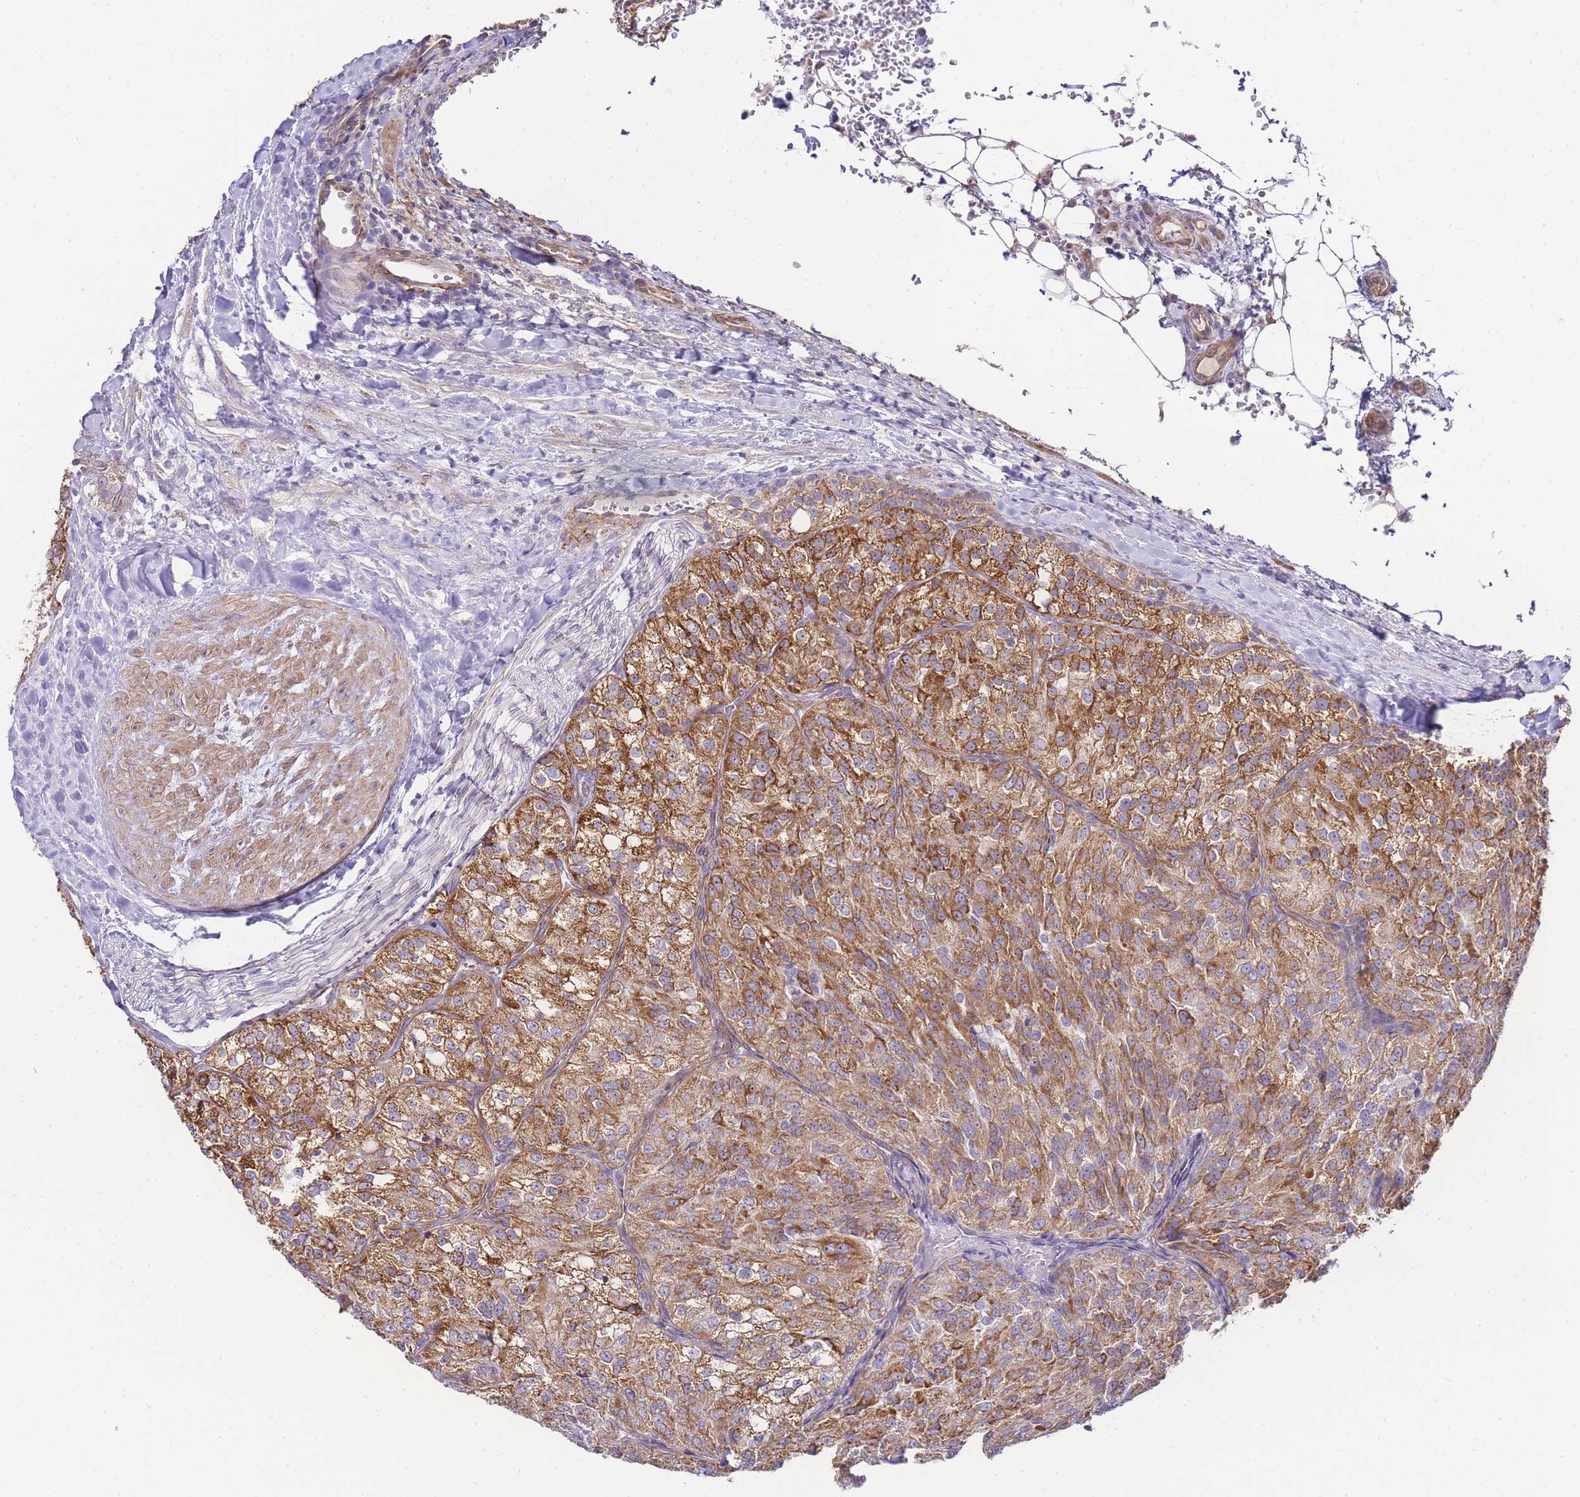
{"staining": {"intensity": "moderate", "quantity": ">75%", "location": "cytoplasmic/membranous"}, "tissue": "renal cancer", "cell_type": "Tumor cells", "image_type": "cancer", "snomed": [{"axis": "morphology", "description": "Adenocarcinoma, NOS"}, {"axis": "topography", "description": "Kidney"}], "caption": "Adenocarcinoma (renal) stained with DAB (3,3'-diaminobenzidine) immunohistochemistry (IHC) reveals medium levels of moderate cytoplasmic/membranous expression in about >75% of tumor cells.", "gene": "PDCD7", "patient": {"sex": "female", "age": 63}}